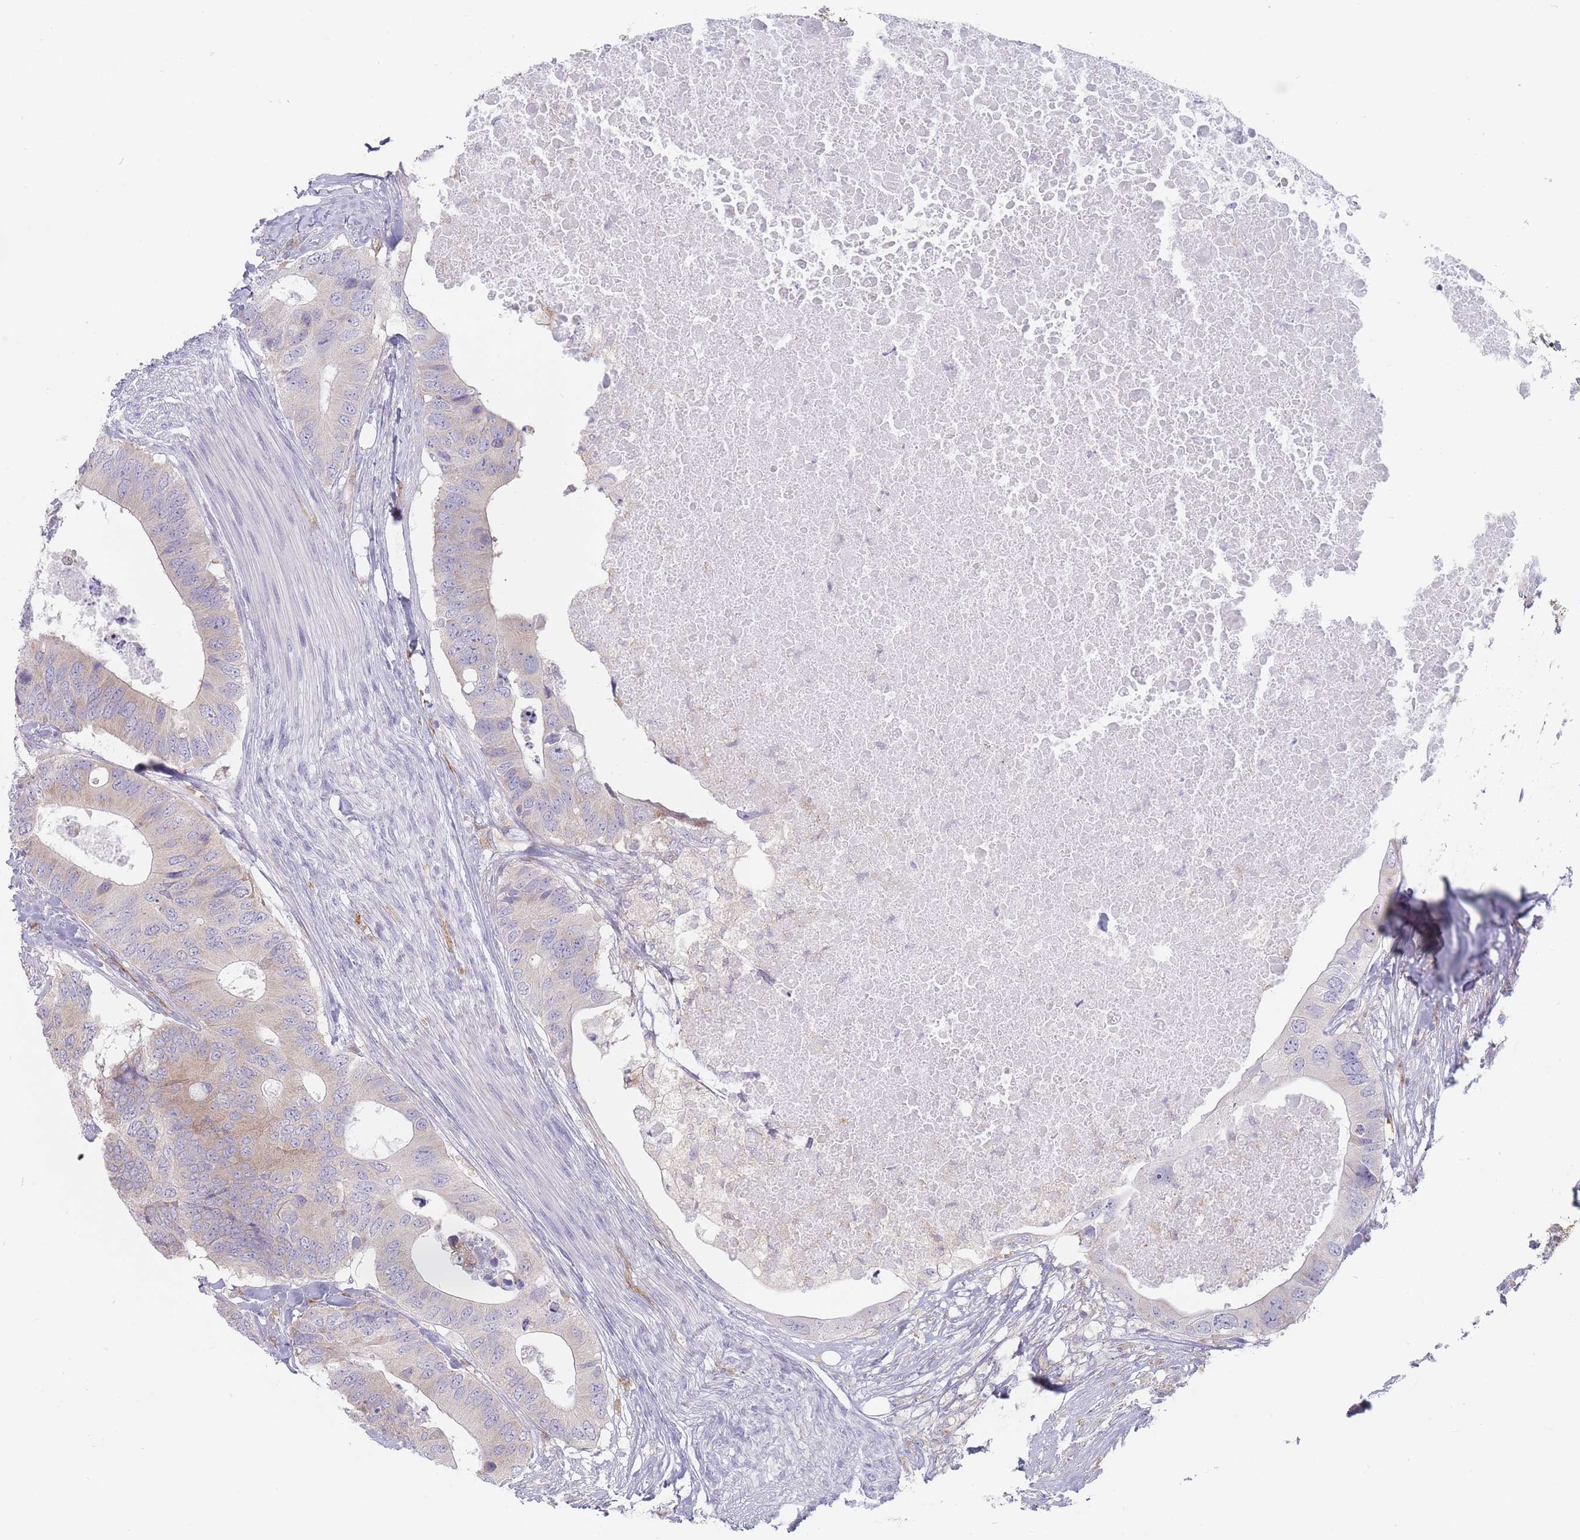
{"staining": {"intensity": "weak", "quantity": "<25%", "location": "cytoplasmic/membranous"}, "tissue": "colorectal cancer", "cell_type": "Tumor cells", "image_type": "cancer", "snomed": [{"axis": "morphology", "description": "Adenocarcinoma, NOS"}, {"axis": "topography", "description": "Colon"}], "caption": "Tumor cells show no significant protein positivity in adenocarcinoma (colorectal). The staining is performed using DAB (3,3'-diaminobenzidine) brown chromogen with nuclei counter-stained in using hematoxylin.", "gene": "MAP1S", "patient": {"sex": "male", "age": 71}}